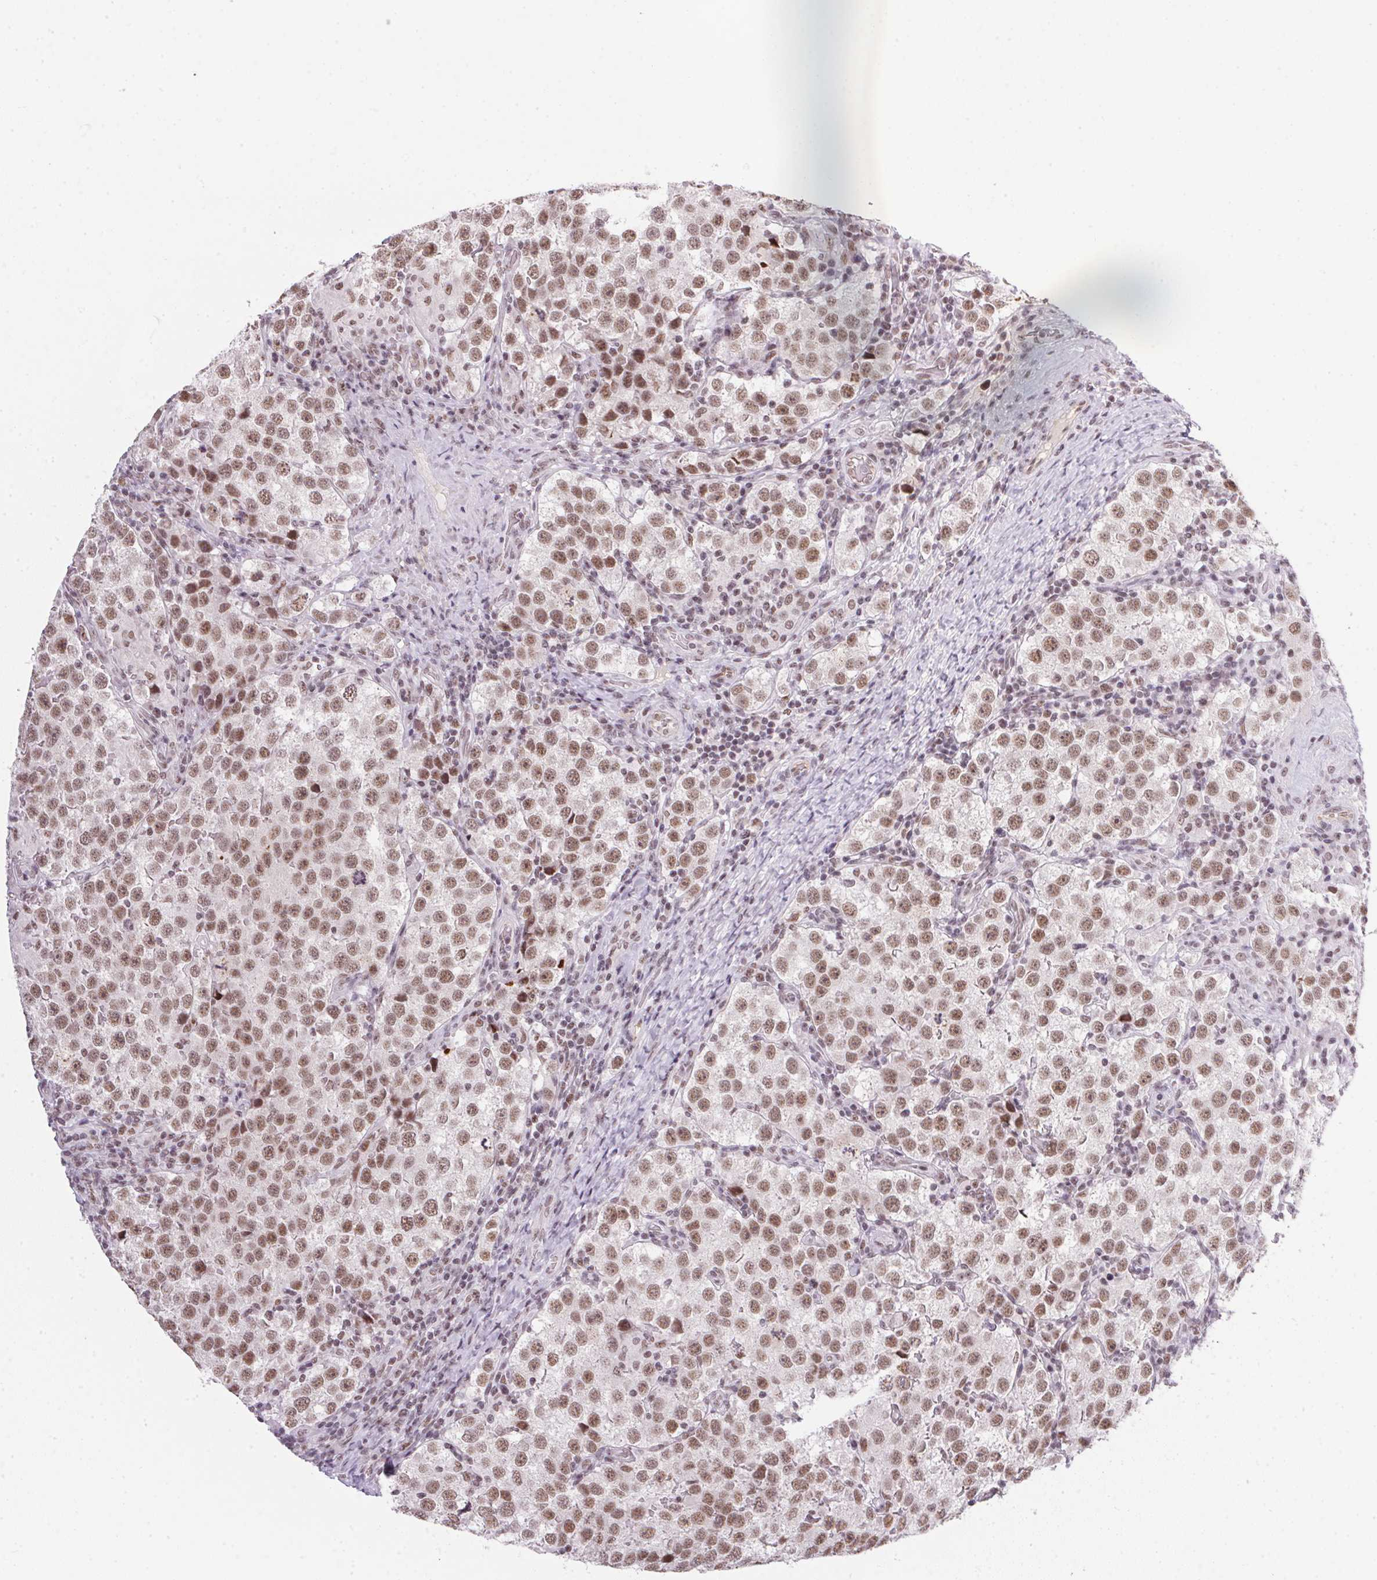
{"staining": {"intensity": "moderate", "quantity": ">75%", "location": "nuclear"}, "tissue": "testis cancer", "cell_type": "Tumor cells", "image_type": "cancer", "snomed": [{"axis": "morphology", "description": "Seminoma, NOS"}, {"axis": "topography", "description": "Testis"}], "caption": "An immunohistochemistry photomicrograph of neoplastic tissue is shown. Protein staining in brown labels moderate nuclear positivity in testis cancer (seminoma) within tumor cells.", "gene": "SRSF7", "patient": {"sex": "male", "age": 37}}